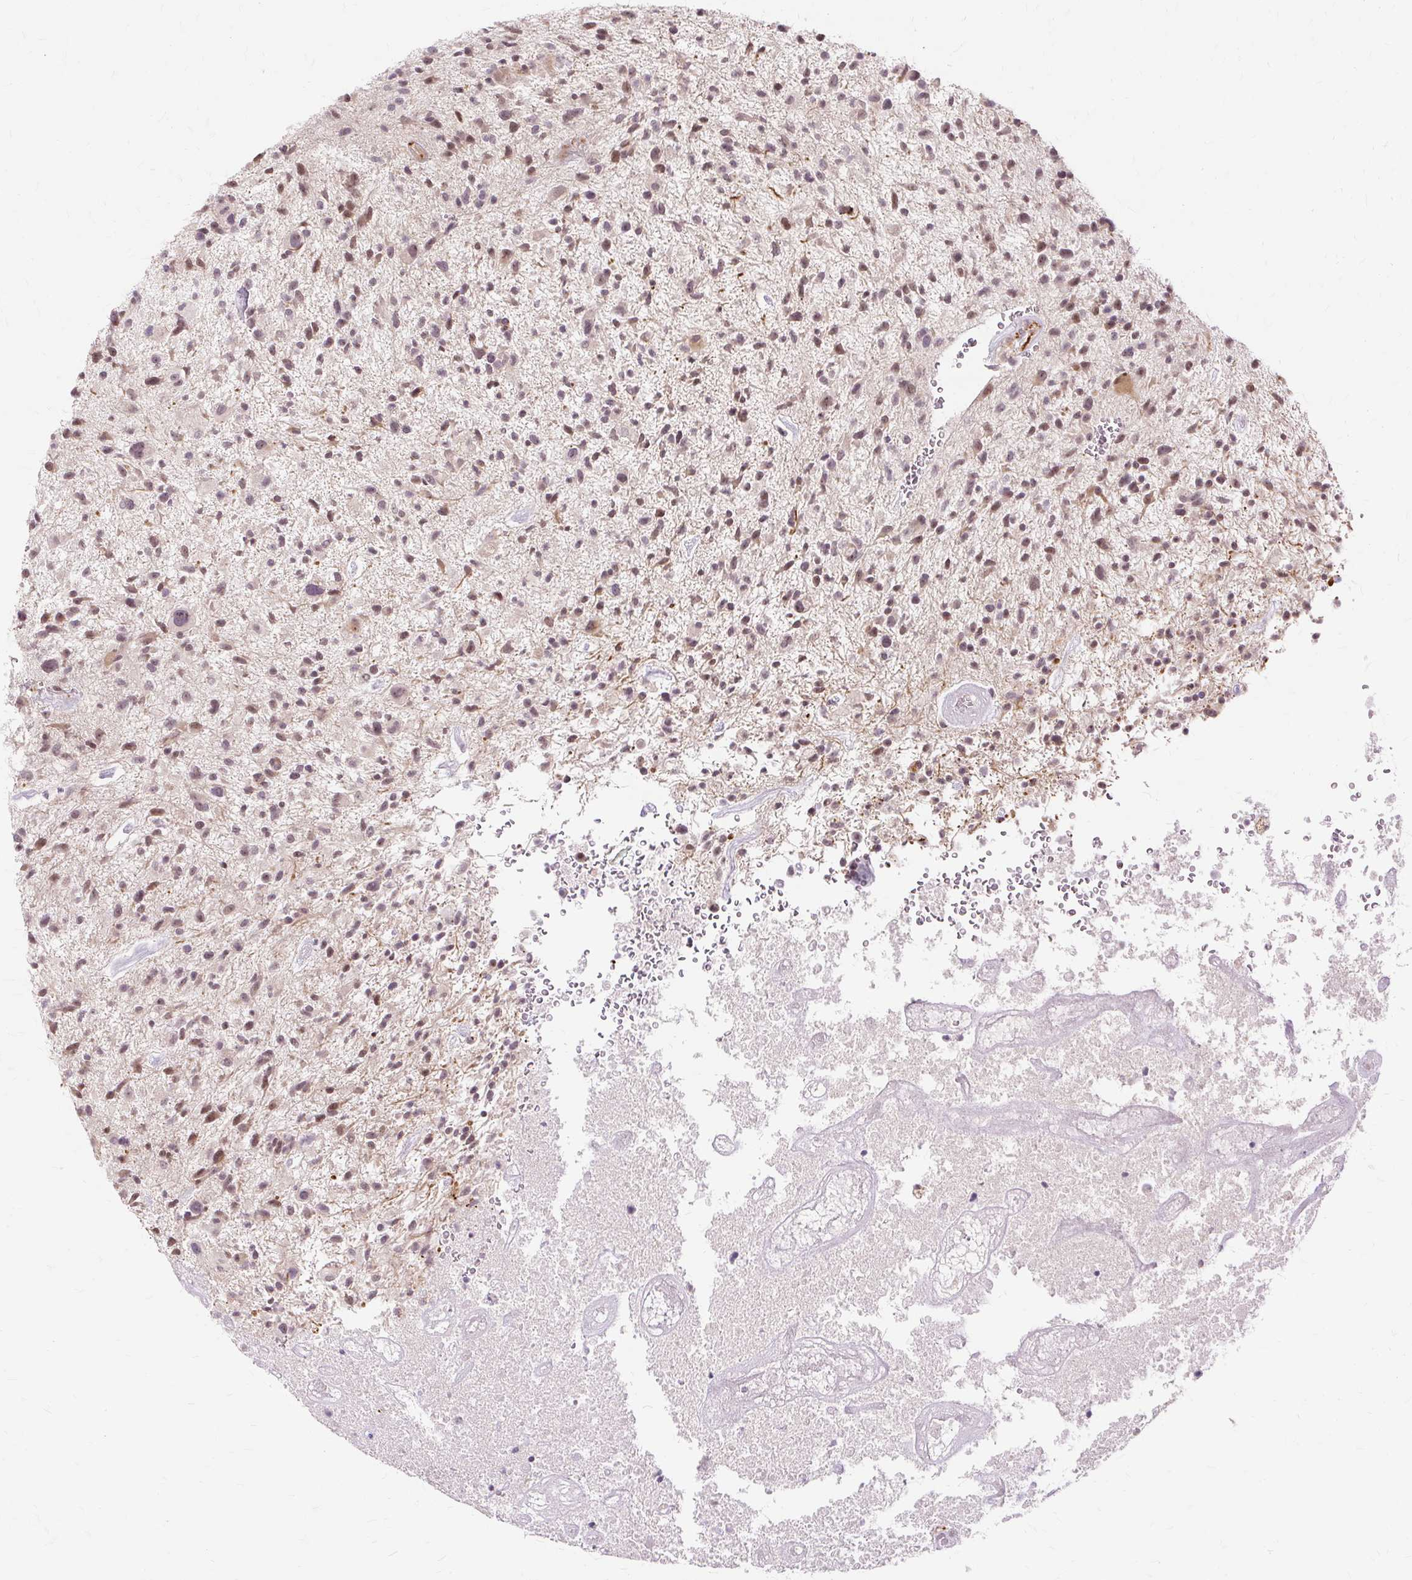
{"staining": {"intensity": "moderate", "quantity": ">75%", "location": "nuclear"}, "tissue": "glioma", "cell_type": "Tumor cells", "image_type": "cancer", "snomed": [{"axis": "morphology", "description": "Glioma, malignant, High grade"}, {"axis": "topography", "description": "Brain"}], "caption": "Moderate nuclear protein positivity is present in about >75% of tumor cells in glioma.", "gene": "MMACHC", "patient": {"sex": "male", "age": 47}}